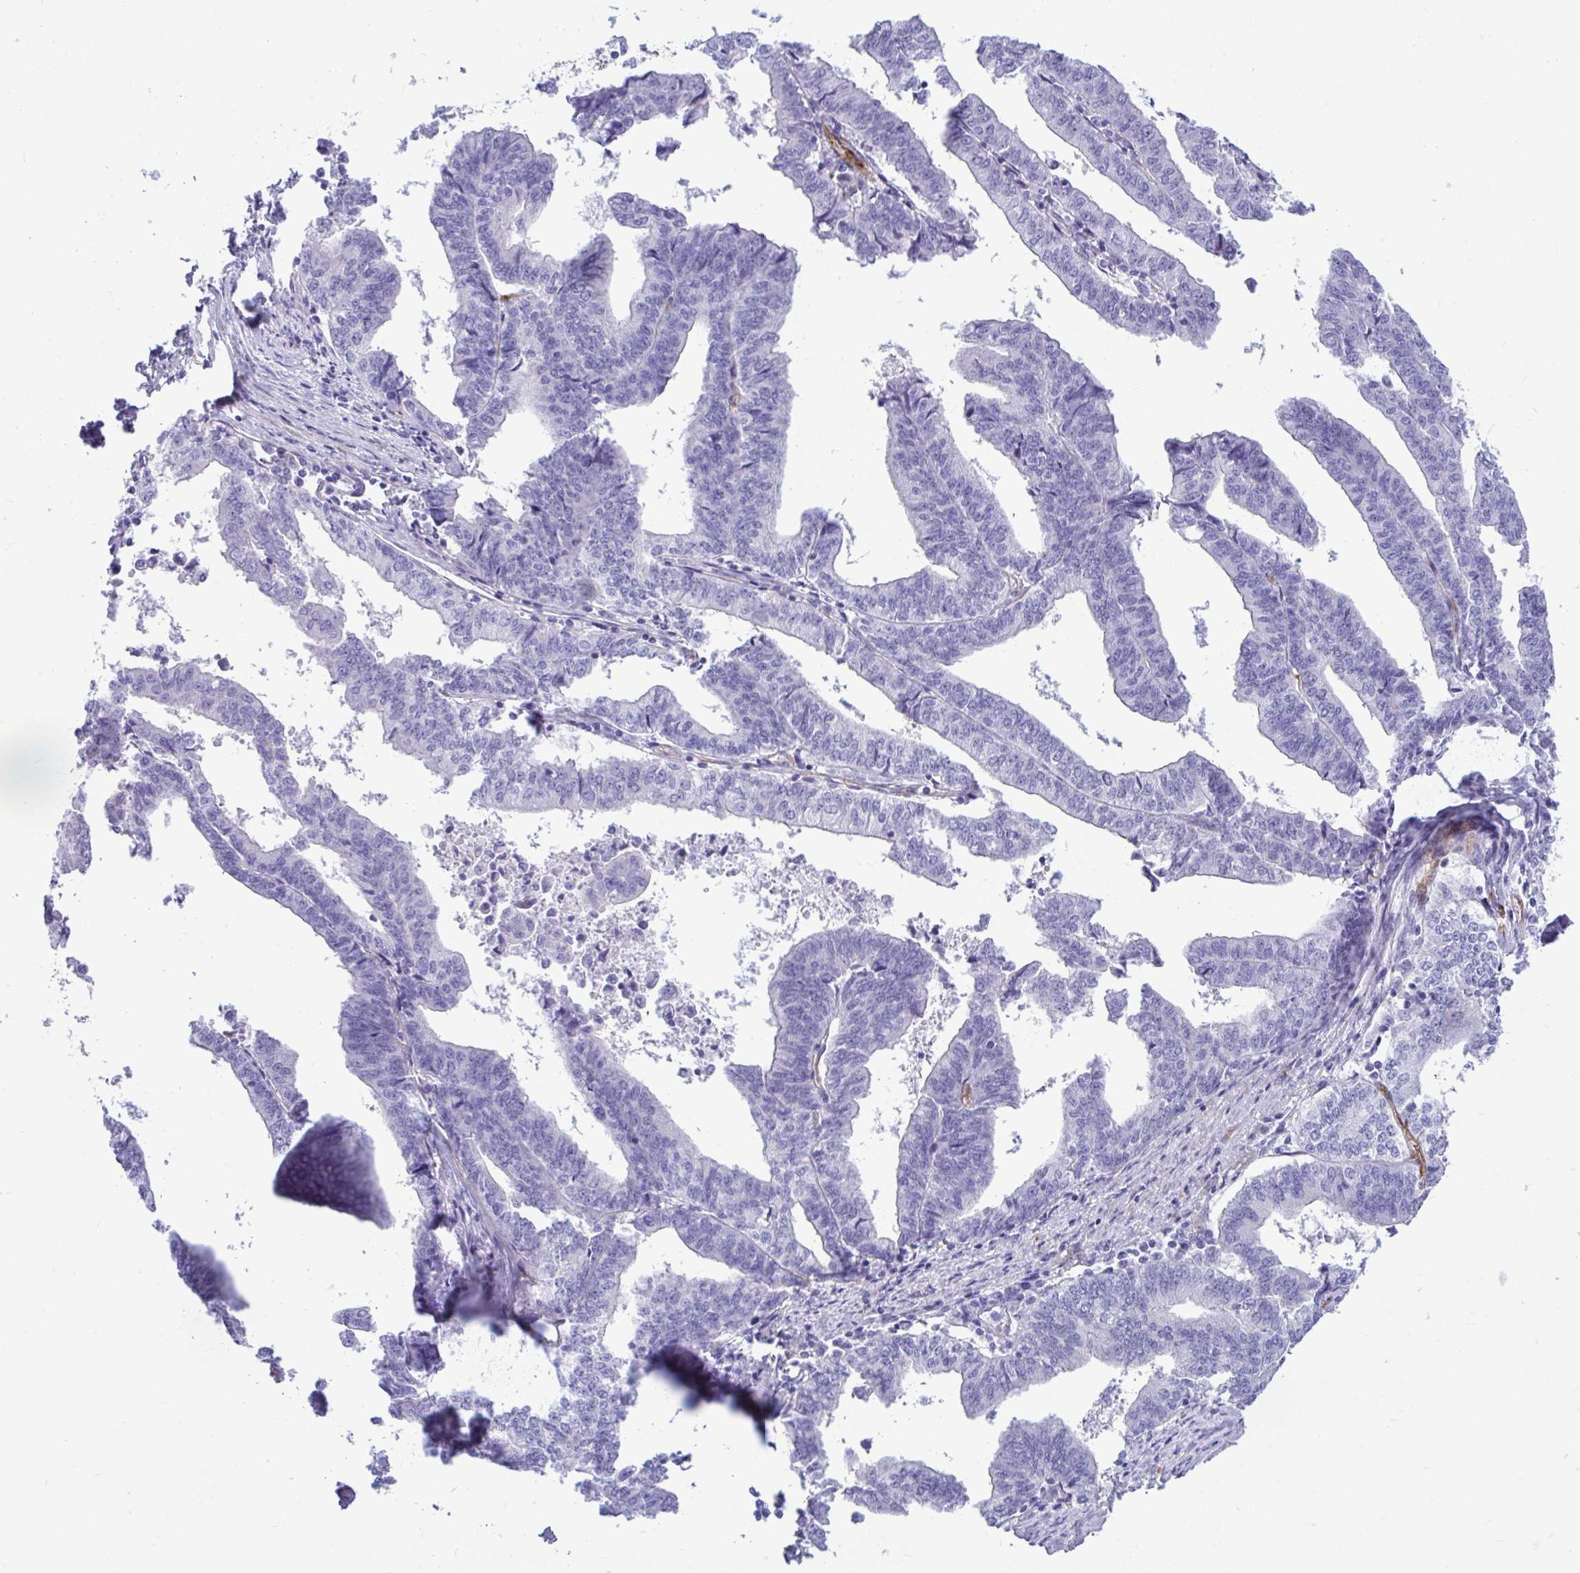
{"staining": {"intensity": "negative", "quantity": "none", "location": "none"}, "tissue": "endometrial cancer", "cell_type": "Tumor cells", "image_type": "cancer", "snomed": [{"axis": "morphology", "description": "Adenocarcinoma, NOS"}, {"axis": "topography", "description": "Endometrium"}], "caption": "The image reveals no significant positivity in tumor cells of endometrial adenocarcinoma.", "gene": "ABCG2", "patient": {"sex": "female", "age": 65}}